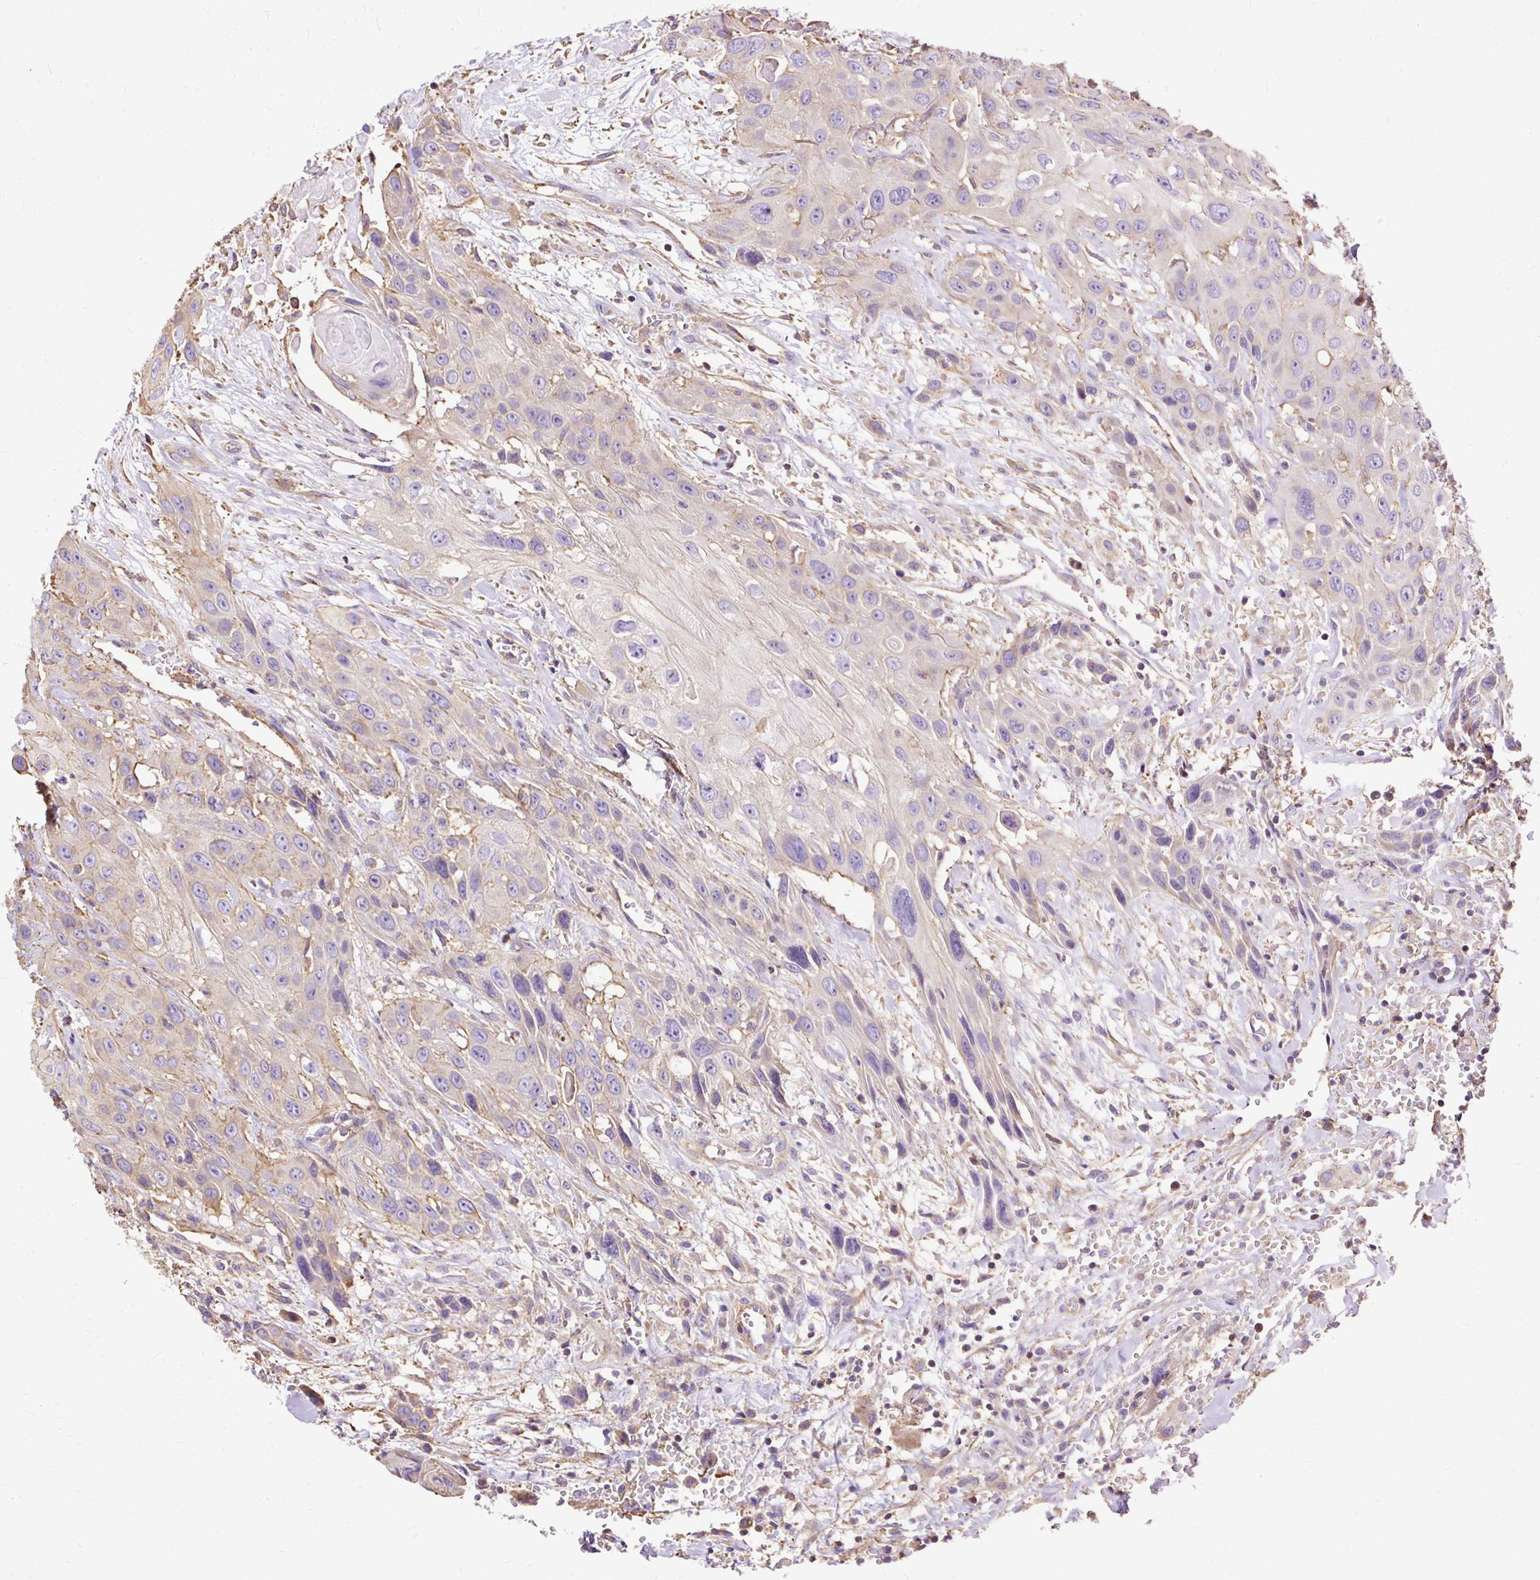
{"staining": {"intensity": "weak", "quantity": "<25%", "location": "cytoplasmic/membranous"}, "tissue": "head and neck cancer", "cell_type": "Tumor cells", "image_type": "cancer", "snomed": [{"axis": "morphology", "description": "Squamous cell carcinoma, NOS"}, {"axis": "topography", "description": "Head-Neck"}], "caption": "Tumor cells are negative for brown protein staining in head and neck cancer.", "gene": "KLHL11", "patient": {"sex": "male", "age": 81}}